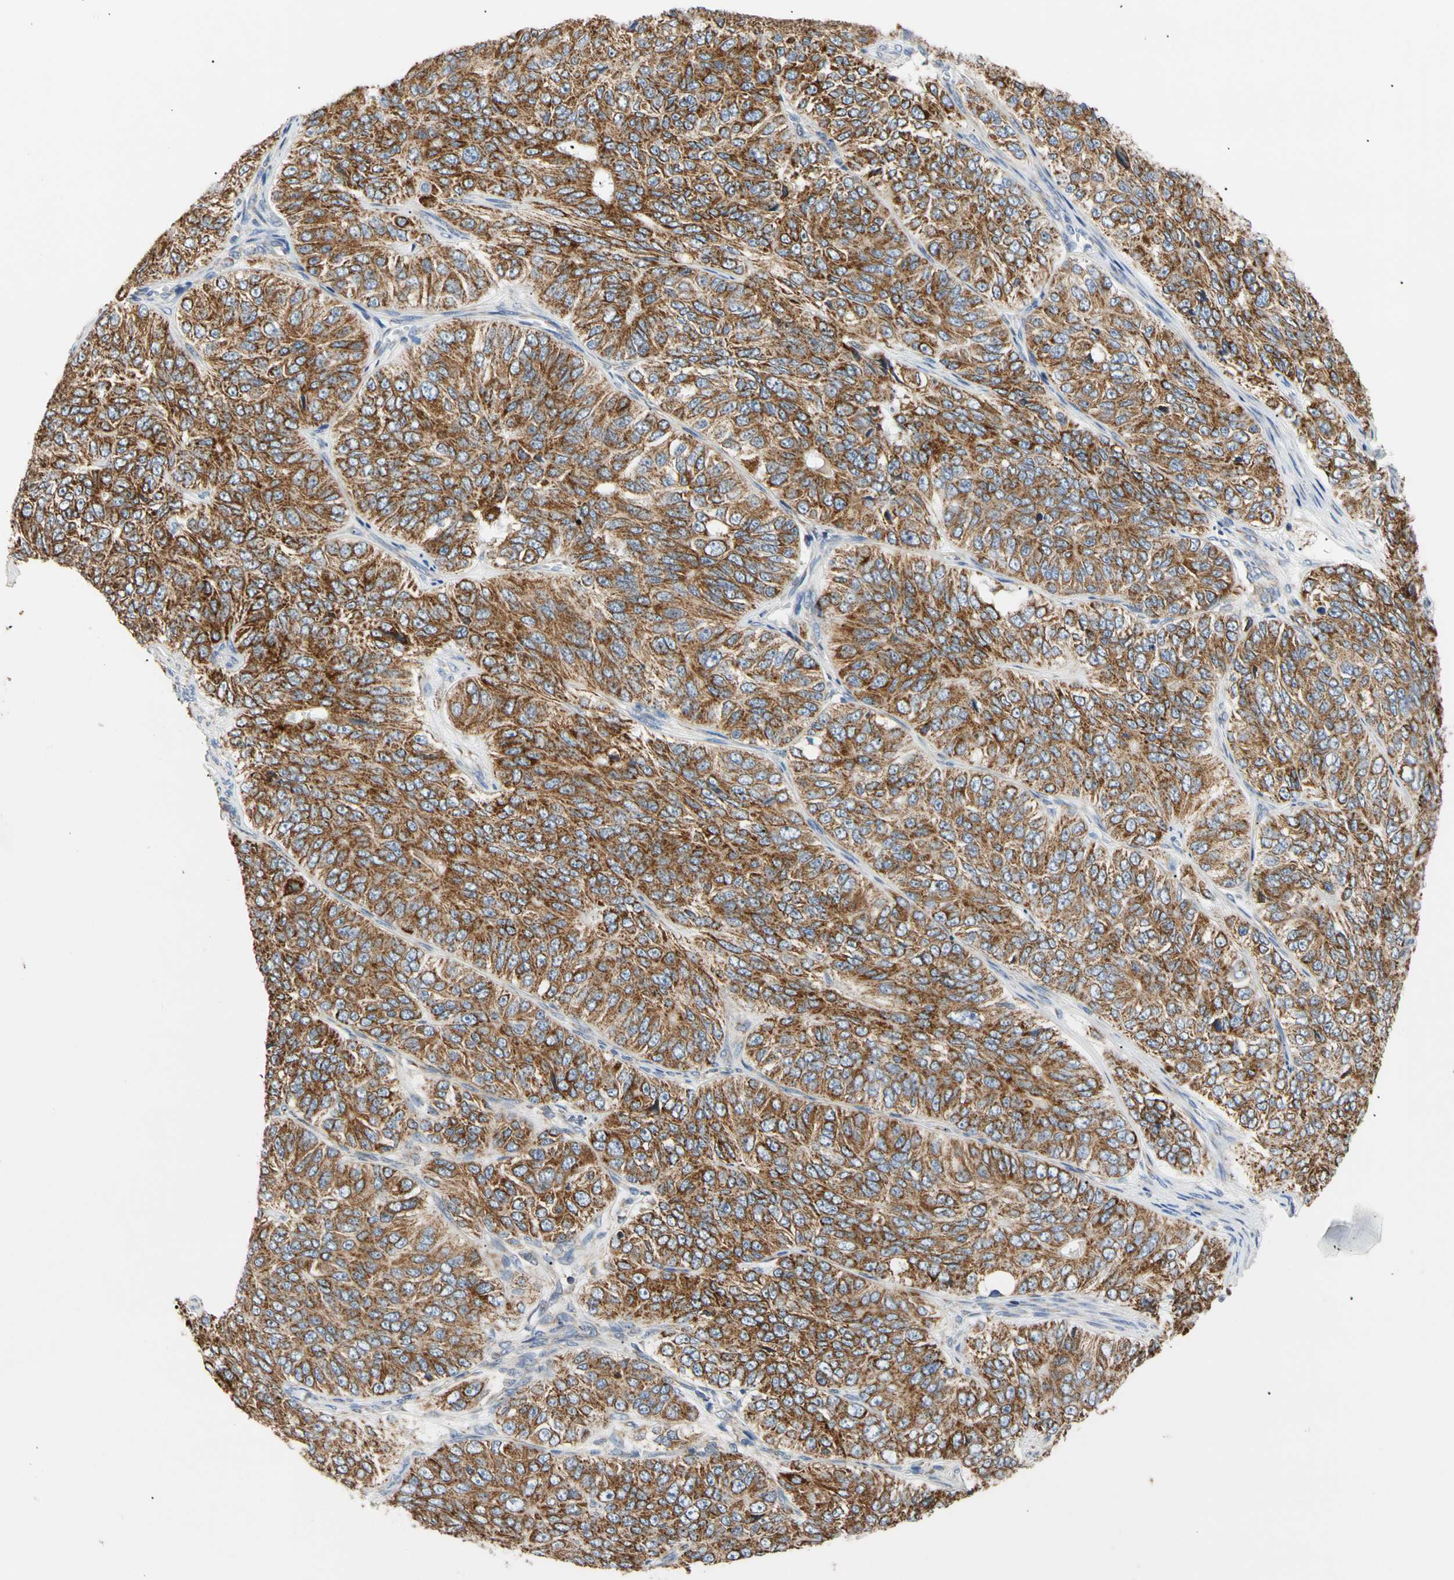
{"staining": {"intensity": "strong", "quantity": ">75%", "location": "cytoplasmic/membranous"}, "tissue": "ovarian cancer", "cell_type": "Tumor cells", "image_type": "cancer", "snomed": [{"axis": "morphology", "description": "Carcinoma, endometroid"}, {"axis": "topography", "description": "Ovary"}], "caption": "The micrograph shows immunohistochemical staining of ovarian cancer (endometroid carcinoma). There is strong cytoplasmic/membranous positivity is seen in approximately >75% of tumor cells.", "gene": "PLGRKT", "patient": {"sex": "female", "age": 51}}